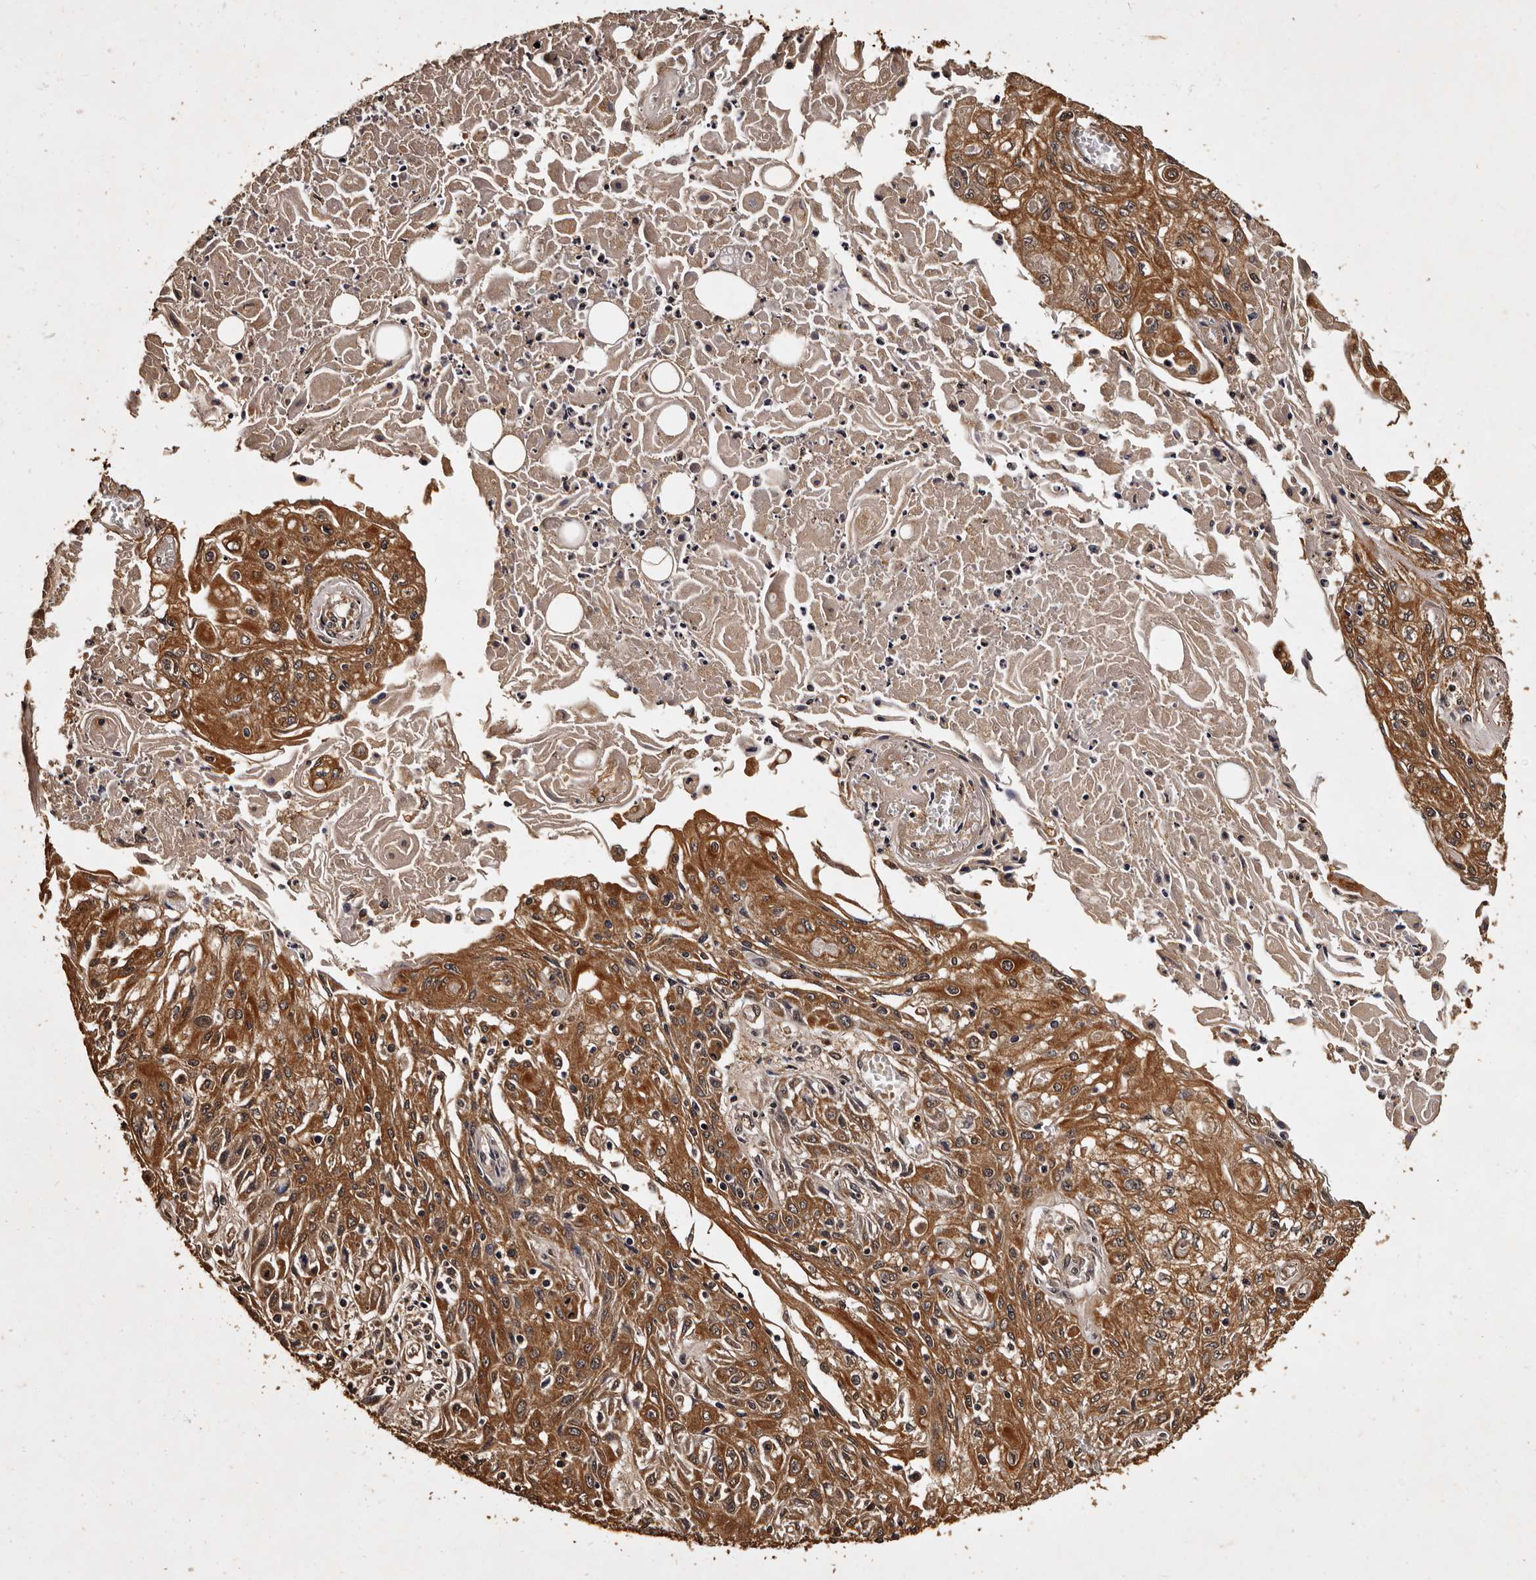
{"staining": {"intensity": "moderate", "quantity": ">75%", "location": "cytoplasmic/membranous"}, "tissue": "skin cancer", "cell_type": "Tumor cells", "image_type": "cancer", "snomed": [{"axis": "morphology", "description": "Squamous cell carcinoma, NOS"}, {"axis": "morphology", "description": "Squamous cell carcinoma, metastatic, NOS"}, {"axis": "topography", "description": "Skin"}, {"axis": "topography", "description": "Lymph node"}], "caption": "Immunohistochemistry (IHC) micrograph of skin cancer stained for a protein (brown), which shows medium levels of moderate cytoplasmic/membranous staining in about >75% of tumor cells.", "gene": "PARS2", "patient": {"sex": "male", "age": 75}}